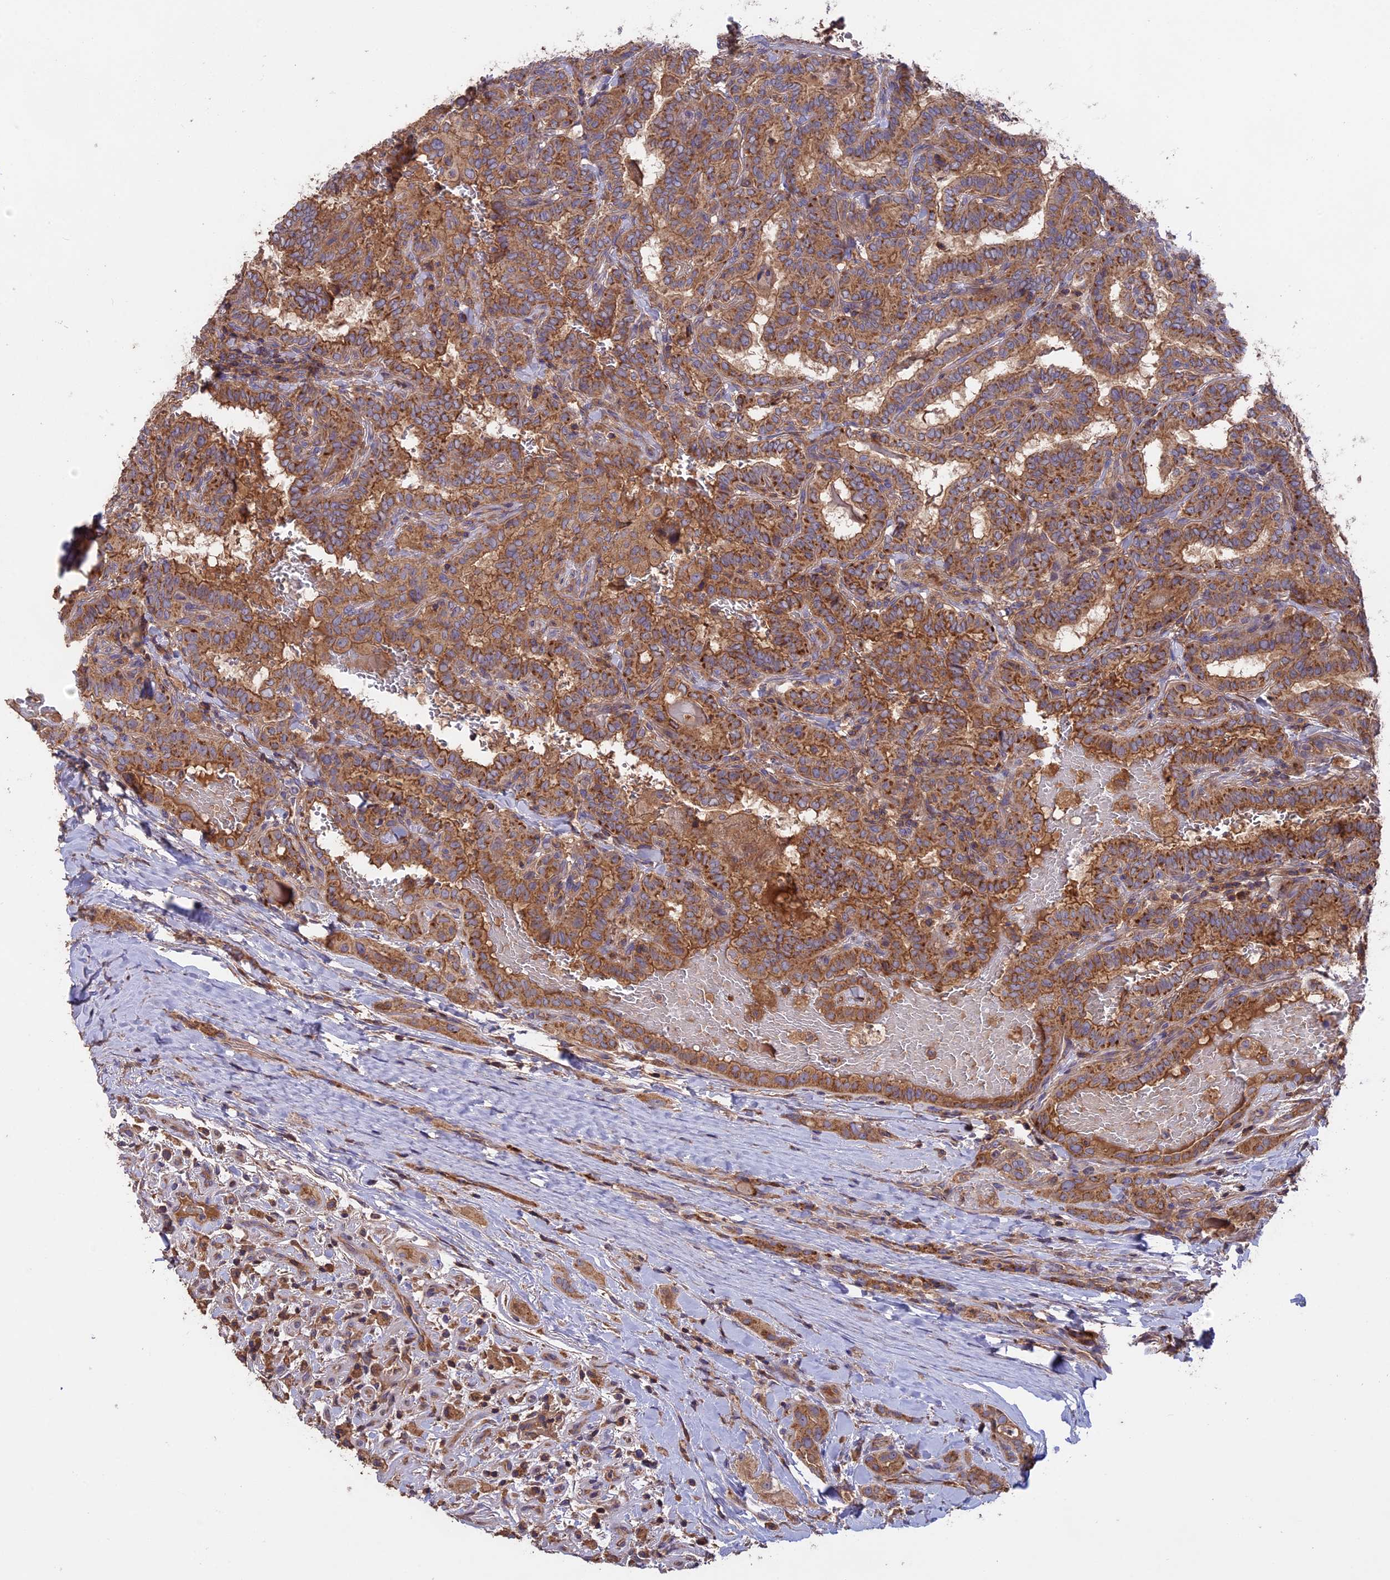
{"staining": {"intensity": "moderate", "quantity": ">75%", "location": "cytoplasmic/membranous"}, "tissue": "thyroid cancer", "cell_type": "Tumor cells", "image_type": "cancer", "snomed": [{"axis": "morphology", "description": "Papillary adenocarcinoma, NOS"}, {"axis": "topography", "description": "Thyroid gland"}], "caption": "A medium amount of moderate cytoplasmic/membranous staining is identified in about >75% of tumor cells in thyroid papillary adenocarcinoma tissue. The protein is stained brown, and the nuclei are stained in blue (DAB IHC with brightfield microscopy, high magnification).", "gene": "NUDT8", "patient": {"sex": "female", "age": 72}}